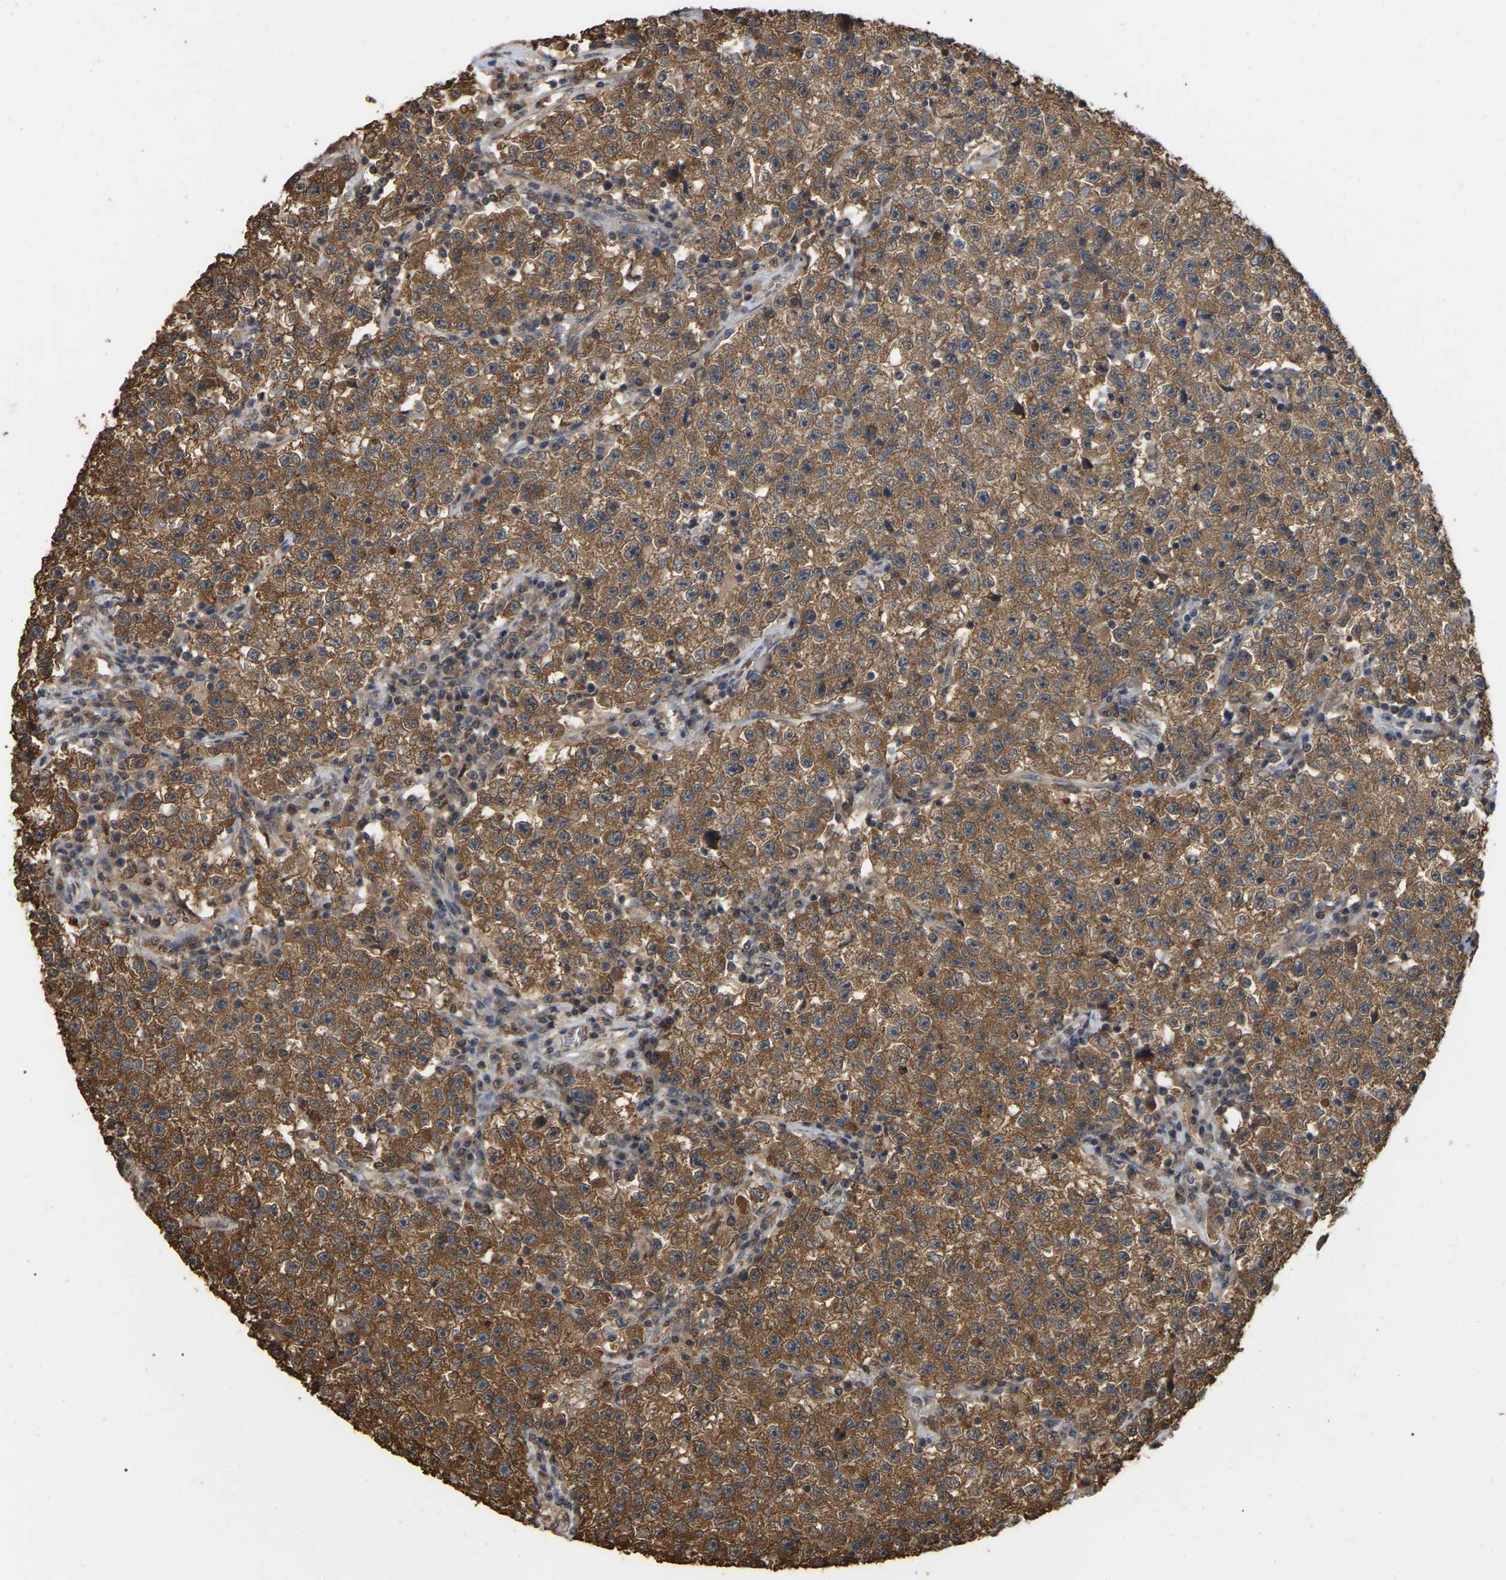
{"staining": {"intensity": "moderate", "quantity": ">75%", "location": "cytoplasmic/membranous"}, "tissue": "testis cancer", "cell_type": "Tumor cells", "image_type": "cancer", "snomed": [{"axis": "morphology", "description": "Seminoma, NOS"}, {"axis": "topography", "description": "Testis"}], "caption": "Testis cancer stained for a protein demonstrates moderate cytoplasmic/membranous positivity in tumor cells.", "gene": "FAM219A", "patient": {"sex": "male", "age": 22}}